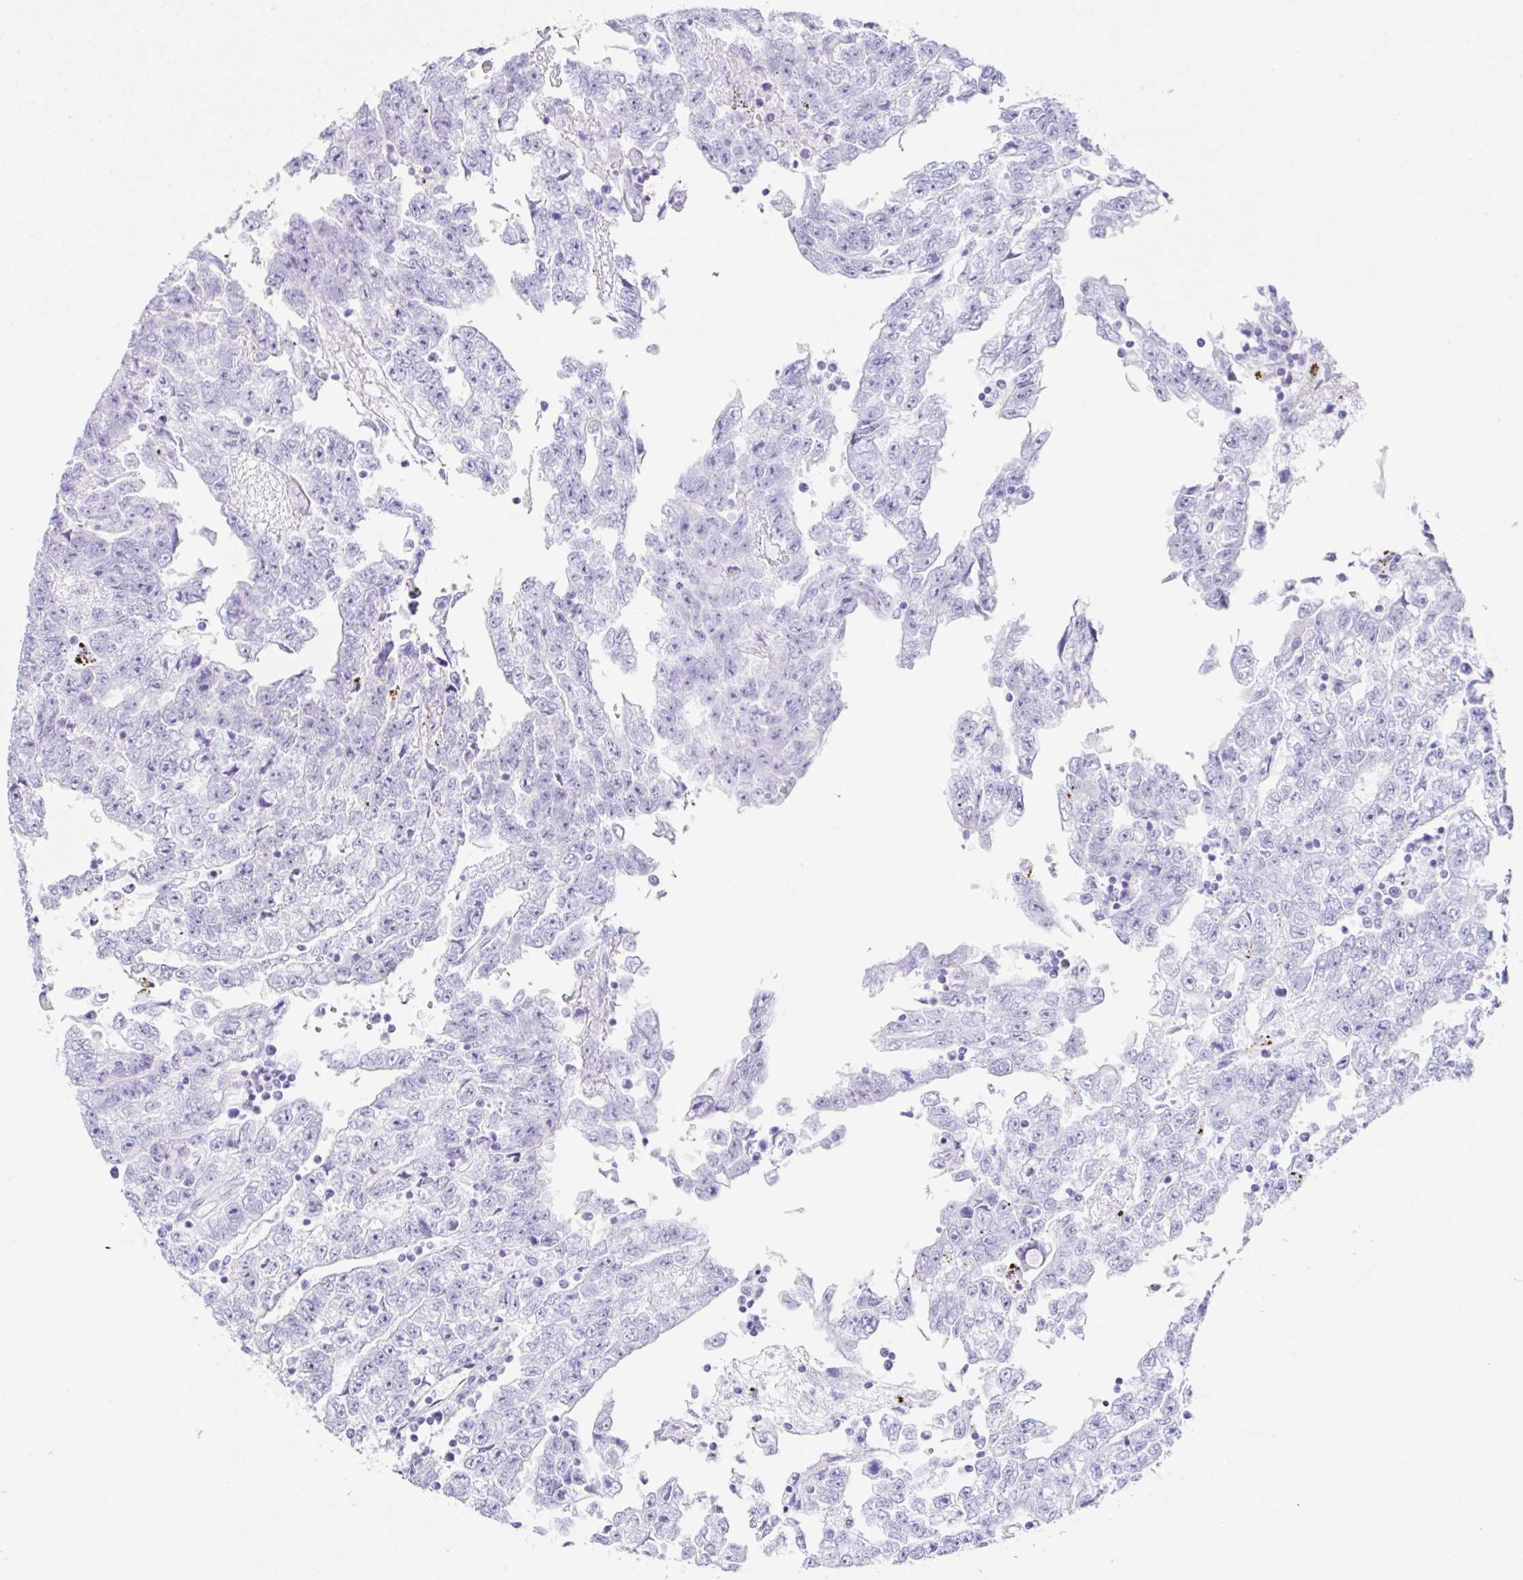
{"staining": {"intensity": "negative", "quantity": "none", "location": "none"}, "tissue": "testis cancer", "cell_type": "Tumor cells", "image_type": "cancer", "snomed": [{"axis": "morphology", "description": "Carcinoma, Embryonal, NOS"}, {"axis": "topography", "description": "Testis"}], "caption": "This micrograph is of testis embryonal carcinoma stained with immunohistochemistry (IHC) to label a protein in brown with the nuclei are counter-stained blue. There is no staining in tumor cells.", "gene": "CLDND2", "patient": {"sex": "male", "age": 25}}